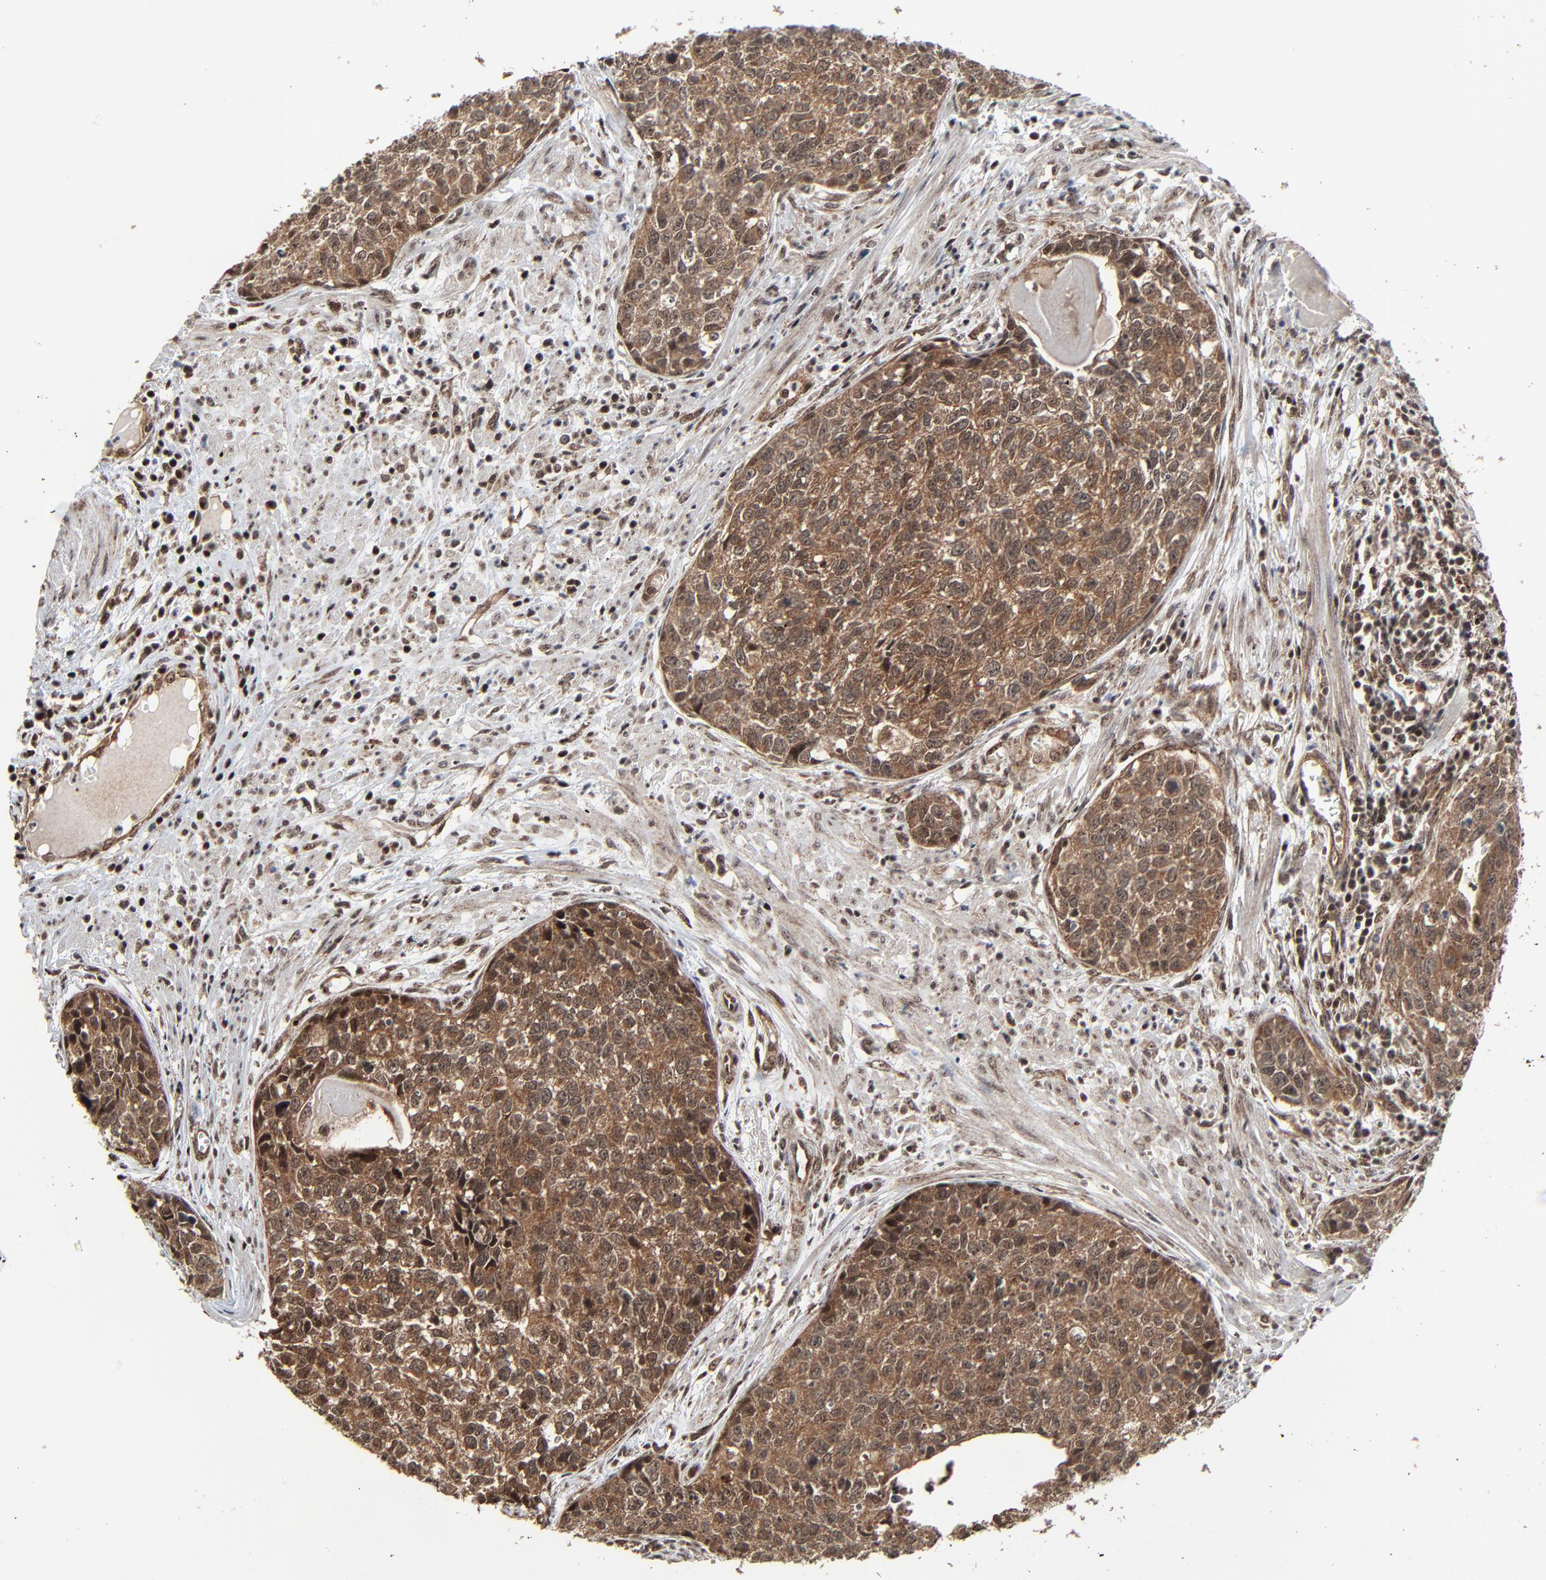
{"staining": {"intensity": "moderate", "quantity": ">75%", "location": "cytoplasmic/membranous"}, "tissue": "urothelial cancer", "cell_type": "Tumor cells", "image_type": "cancer", "snomed": [{"axis": "morphology", "description": "Urothelial carcinoma, High grade"}, {"axis": "topography", "description": "Urinary bladder"}], "caption": "Protein expression analysis of urothelial cancer shows moderate cytoplasmic/membranous expression in about >75% of tumor cells. The staining was performed using DAB to visualize the protein expression in brown, while the nuclei were stained in blue with hematoxylin (Magnification: 20x).", "gene": "RHOJ", "patient": {"sex": "male", "age": 81}}